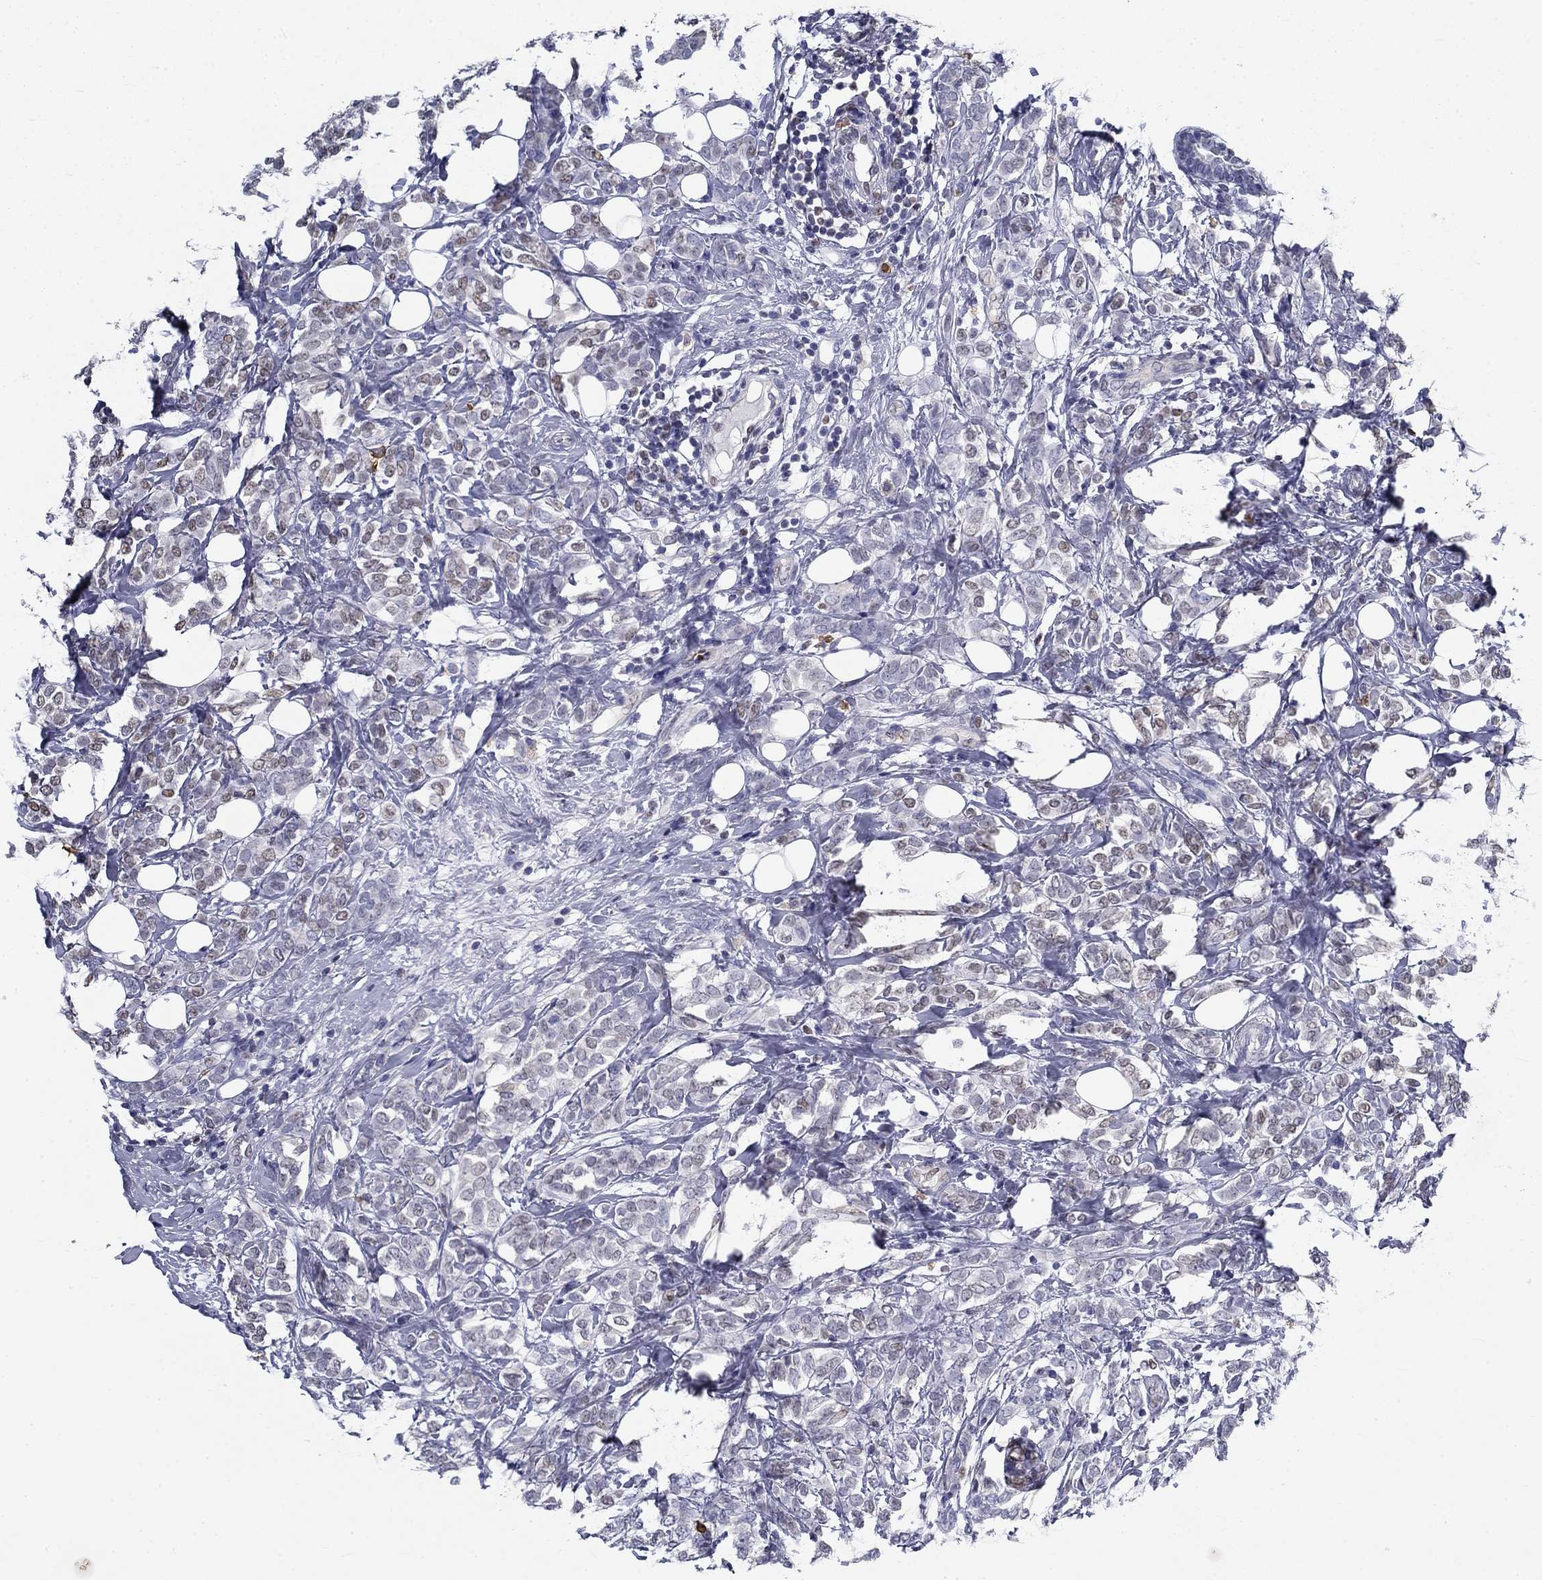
{"staining": {"intensity": "negative", "quantity": "none", "location": "none"}, "tissue": "breast cancer", "cell_type": "Tumor cells", "image_type": "cancer", "snomed": [{"axis": "morphology", "description": "Lobular carcinoma"}, {"axis": "topography", "description": "Breast"}], "caption": "Immunohistochemistry of human lobular carcinoma (breast) exhibits no staining in tumor cells.", "gene": "IGSF8", "patient": {"sex": "female", "age": 49}}